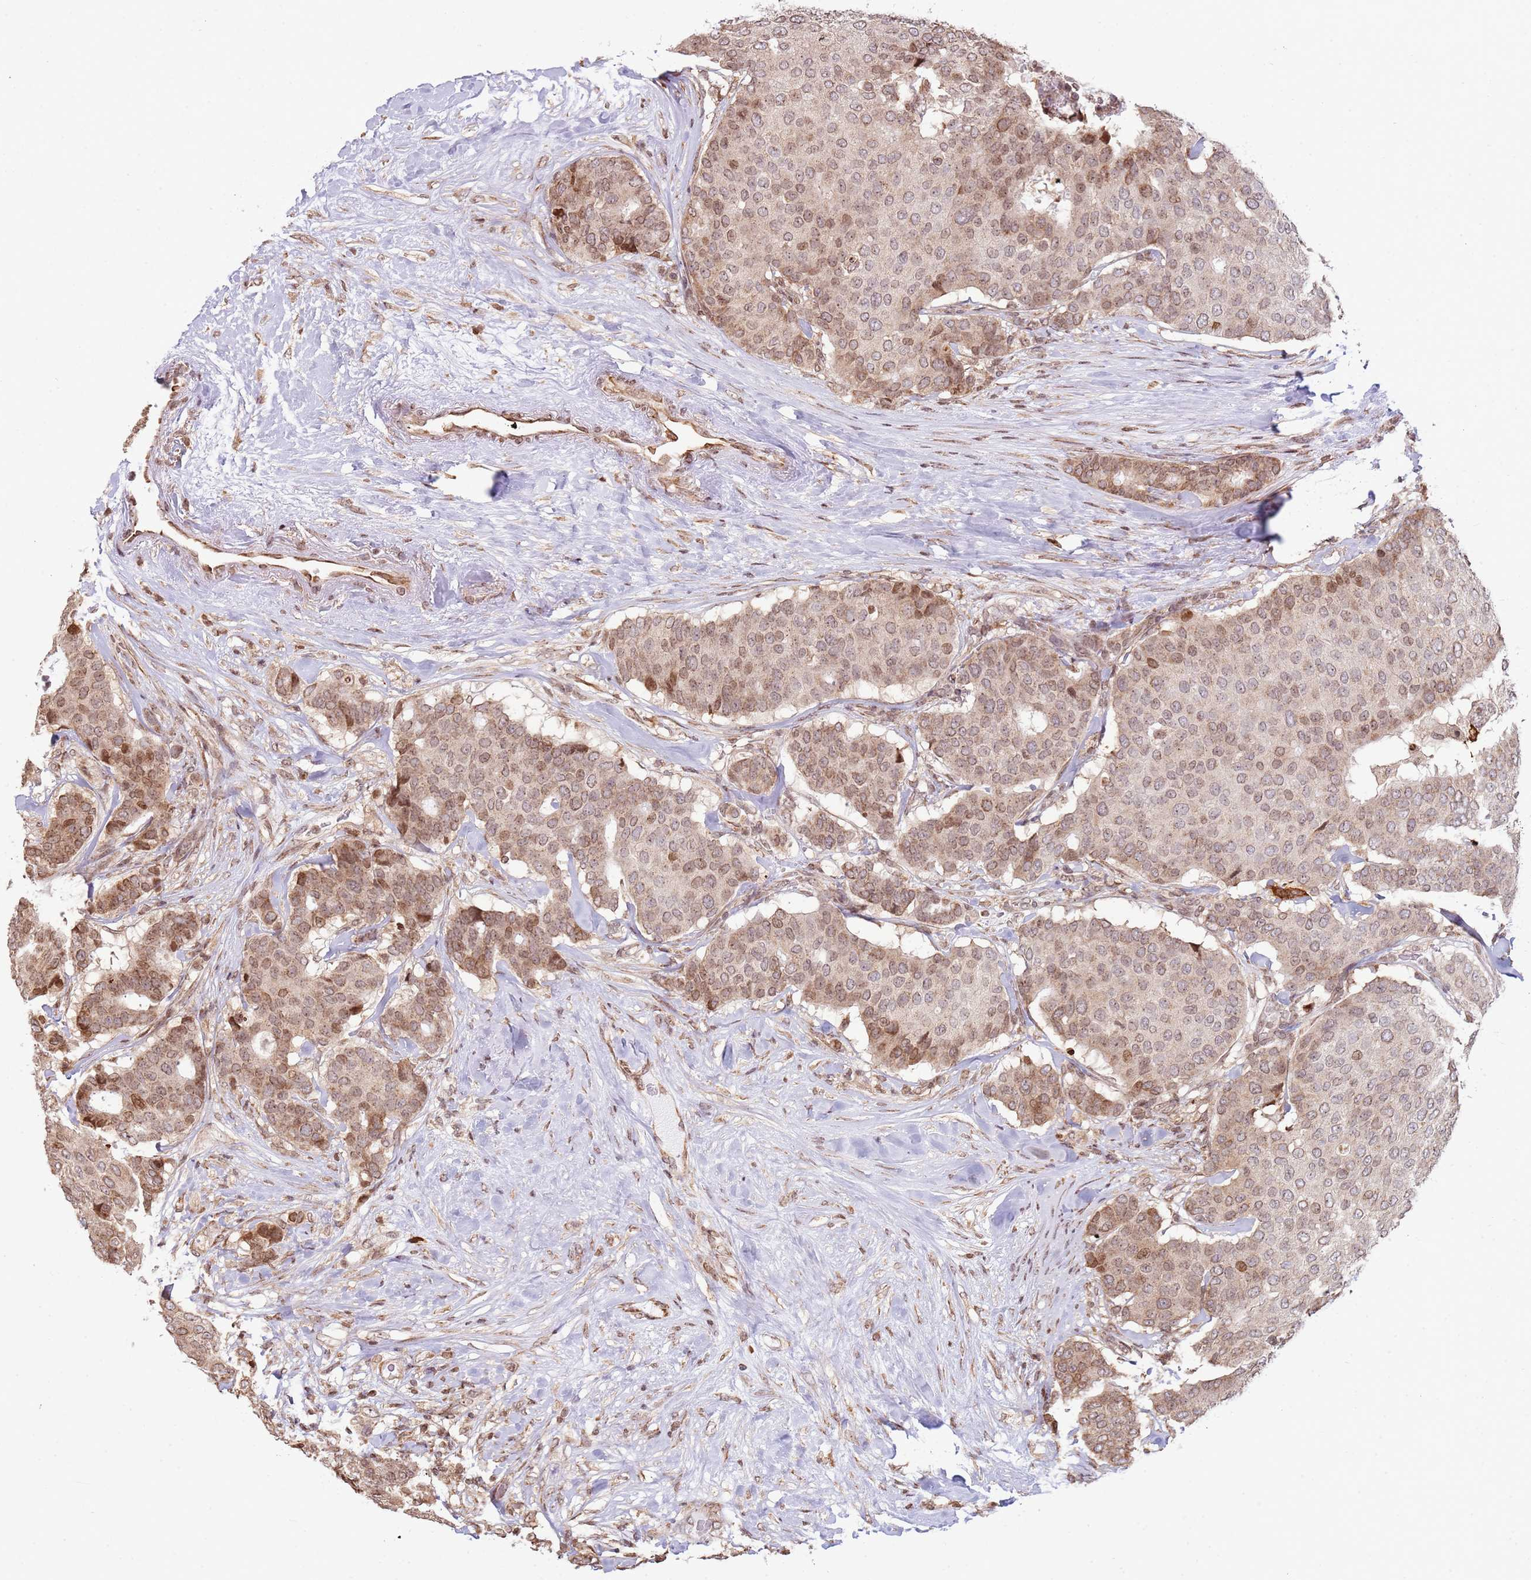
{"staining": {"intensity": "moderate", "quantity": ">75%", "location": "cytoplasmic/membranous,nuclear"}, "tissue": "breast cancer", "cell_type": "Tumor cells", "image_type": "cancer", "snomed": [{"axis": "morphology", "description": "Duct carcinoma"}, {"axis": "topography", "description": "Breast"}], "caption": "Tumor cells show medium levels of moderate cytoplasmic/membranous and nuclear positivity in about >75% of cells in human breast cancer. Using DAB (brown) and hematoxylin (blue) stains, captured at high magnification using brightfield microscopy.", "gene": "SCAF1", "patient": {"sex": "female", "age": 75}}